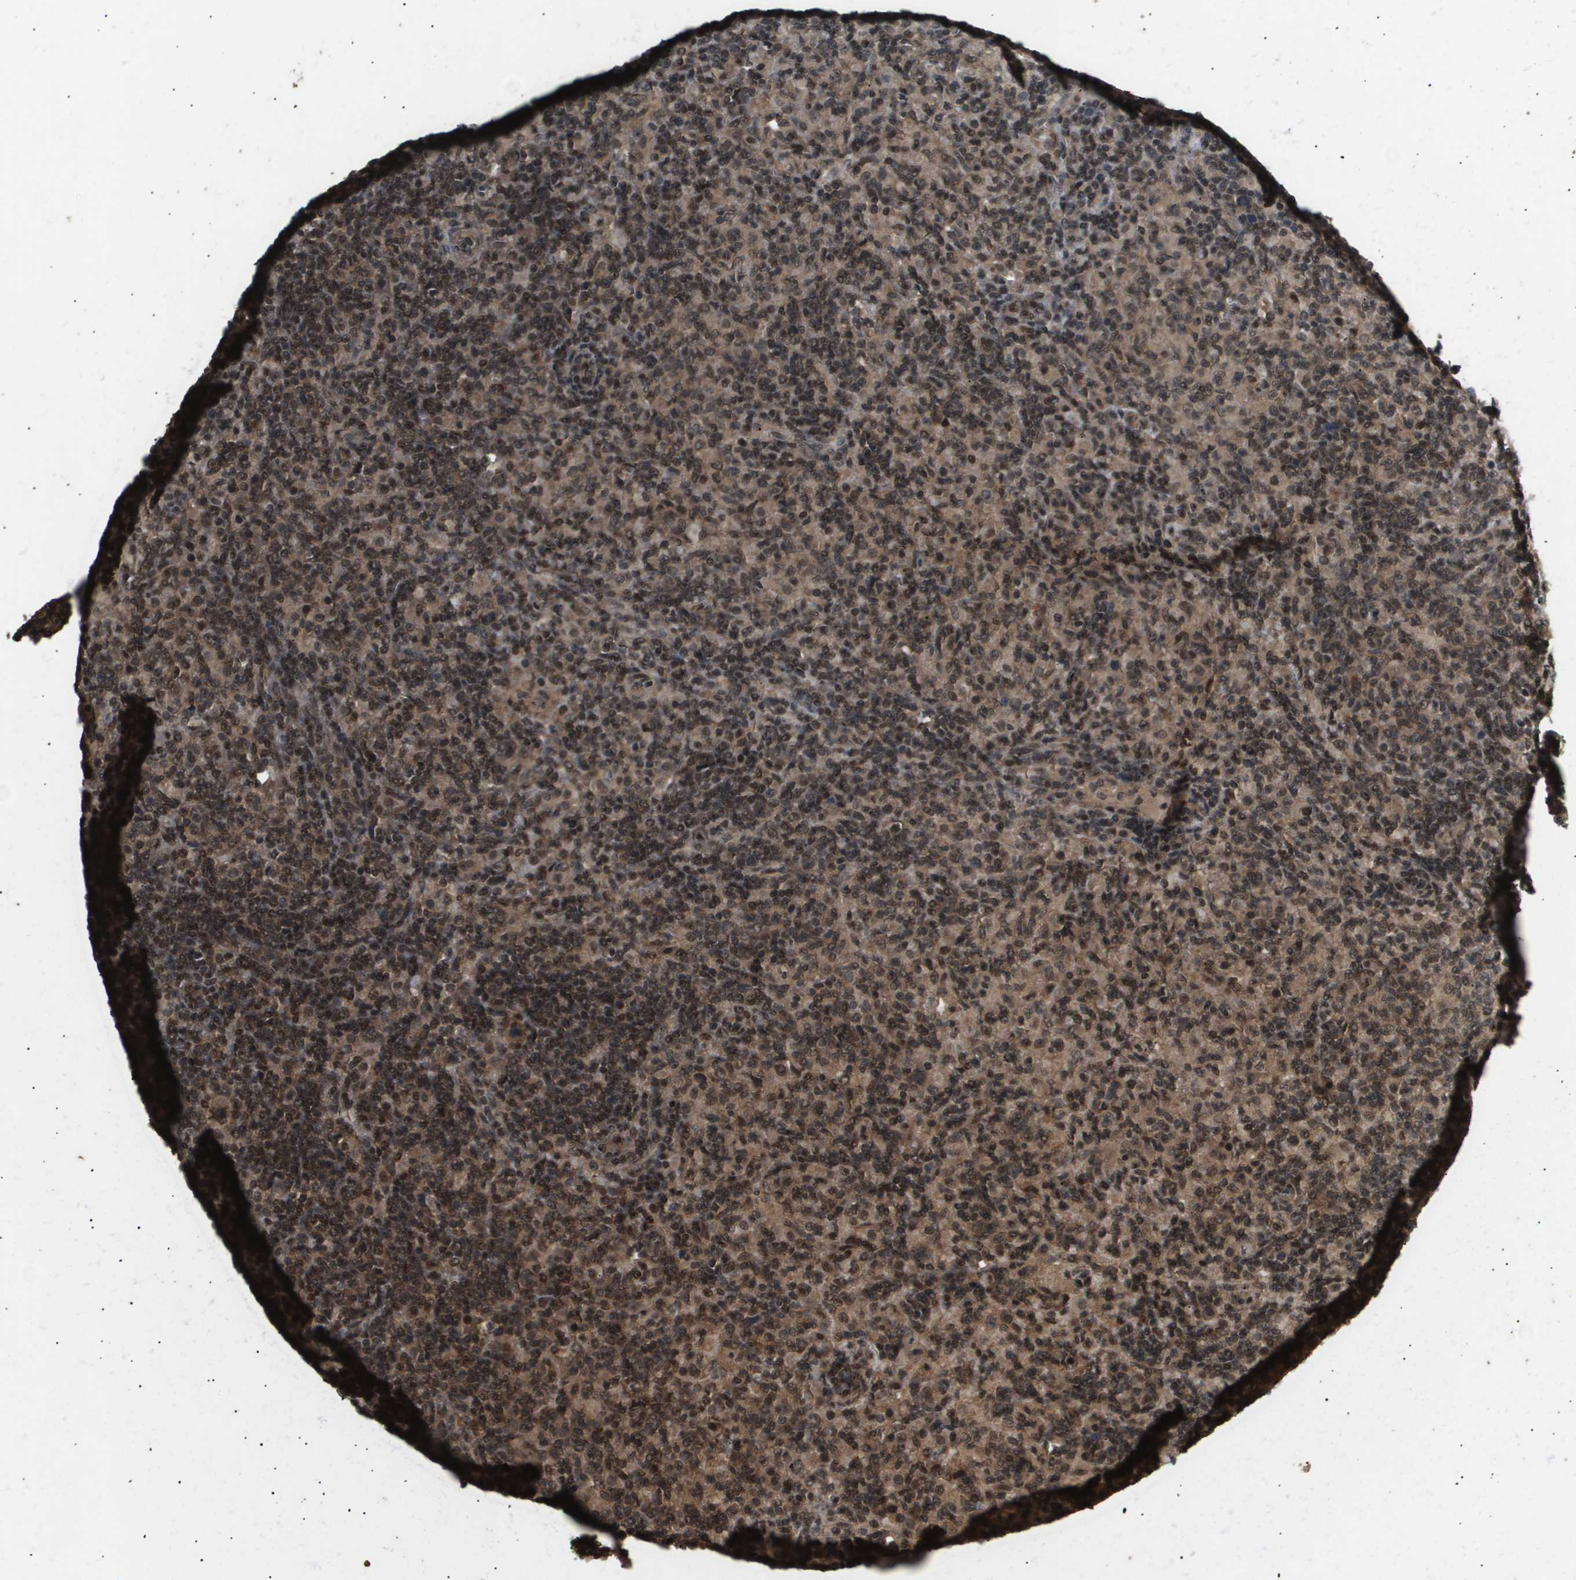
{"staining": {"intensity": "moderate", "quantity": ">75%", "location": "nuclear"}, "tissue": "lymphoma", "cell_type": "Tumor cells", "image_type": "cancer", "snomed": [{"axis": "morphology", "description": "Hodgkin's disease, NOS"}, {"axis": "topography", "description": "Lymph node"}], "caption": "Immunohistochemical staining of lymphoma reveals moderate nuclear protein positivity in about >75% of tumor cells.", "gene": "ING1", "patient": {"sex": "male", "age": 70}}